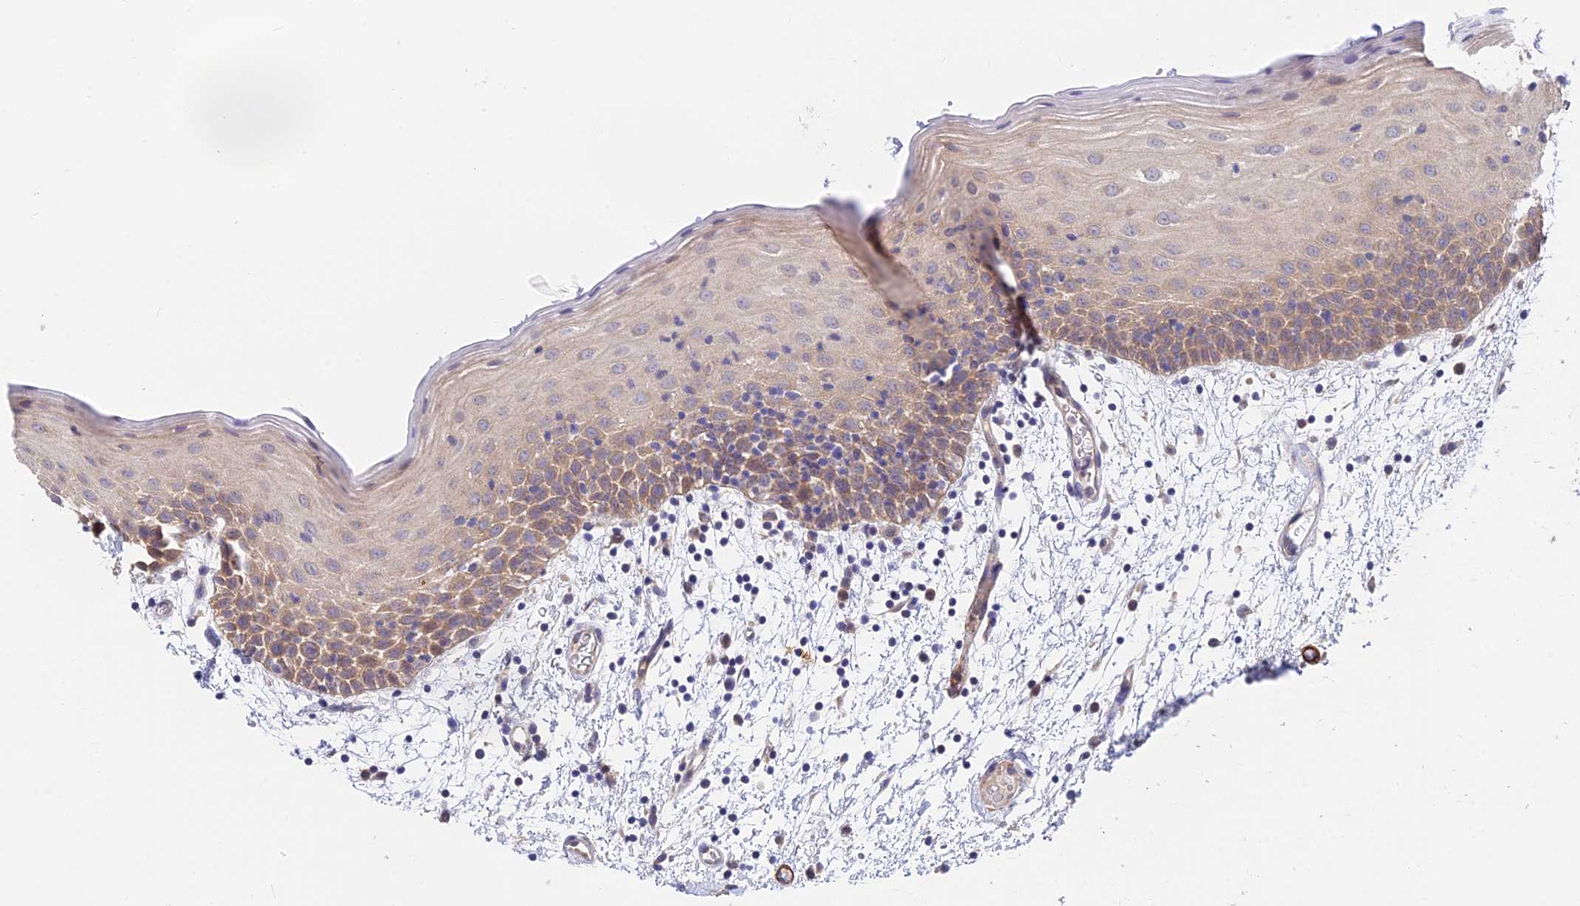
{"staining": {"intensity": "moderate", "quantity": ">75%", "location": "cytoplasmic/membranous"}, "tissue": "oral mucosa", "cell_type": "Squamous epithelial cells", "image_type": "normal", "snomed": [{"axis": "morphology", "description": "Normal tissue, NOS"}, {"axis": "topography", "description": "Skeletal muscle"}, {"axis": "topography", "description": "Oral tissue"}, {"axis": "topography", "description": "Salivary gland"}, {"axis": "topography", "description": "Peripheral nerve tissue"}], "caption": "Oral mucosa was stained to show a protein in brown. There is medium levels of moderate cytoplasmic/membranous expression in about >75% of squamous epithelial cells. (Stains: DAB (3,3'-diaminobenzidine) in brown, nuclei in blue, Microscopy: brightfield microscopy at high magnification).", "gene": "ANKRD50", "patient": {"sex": "male", "age": 54}}